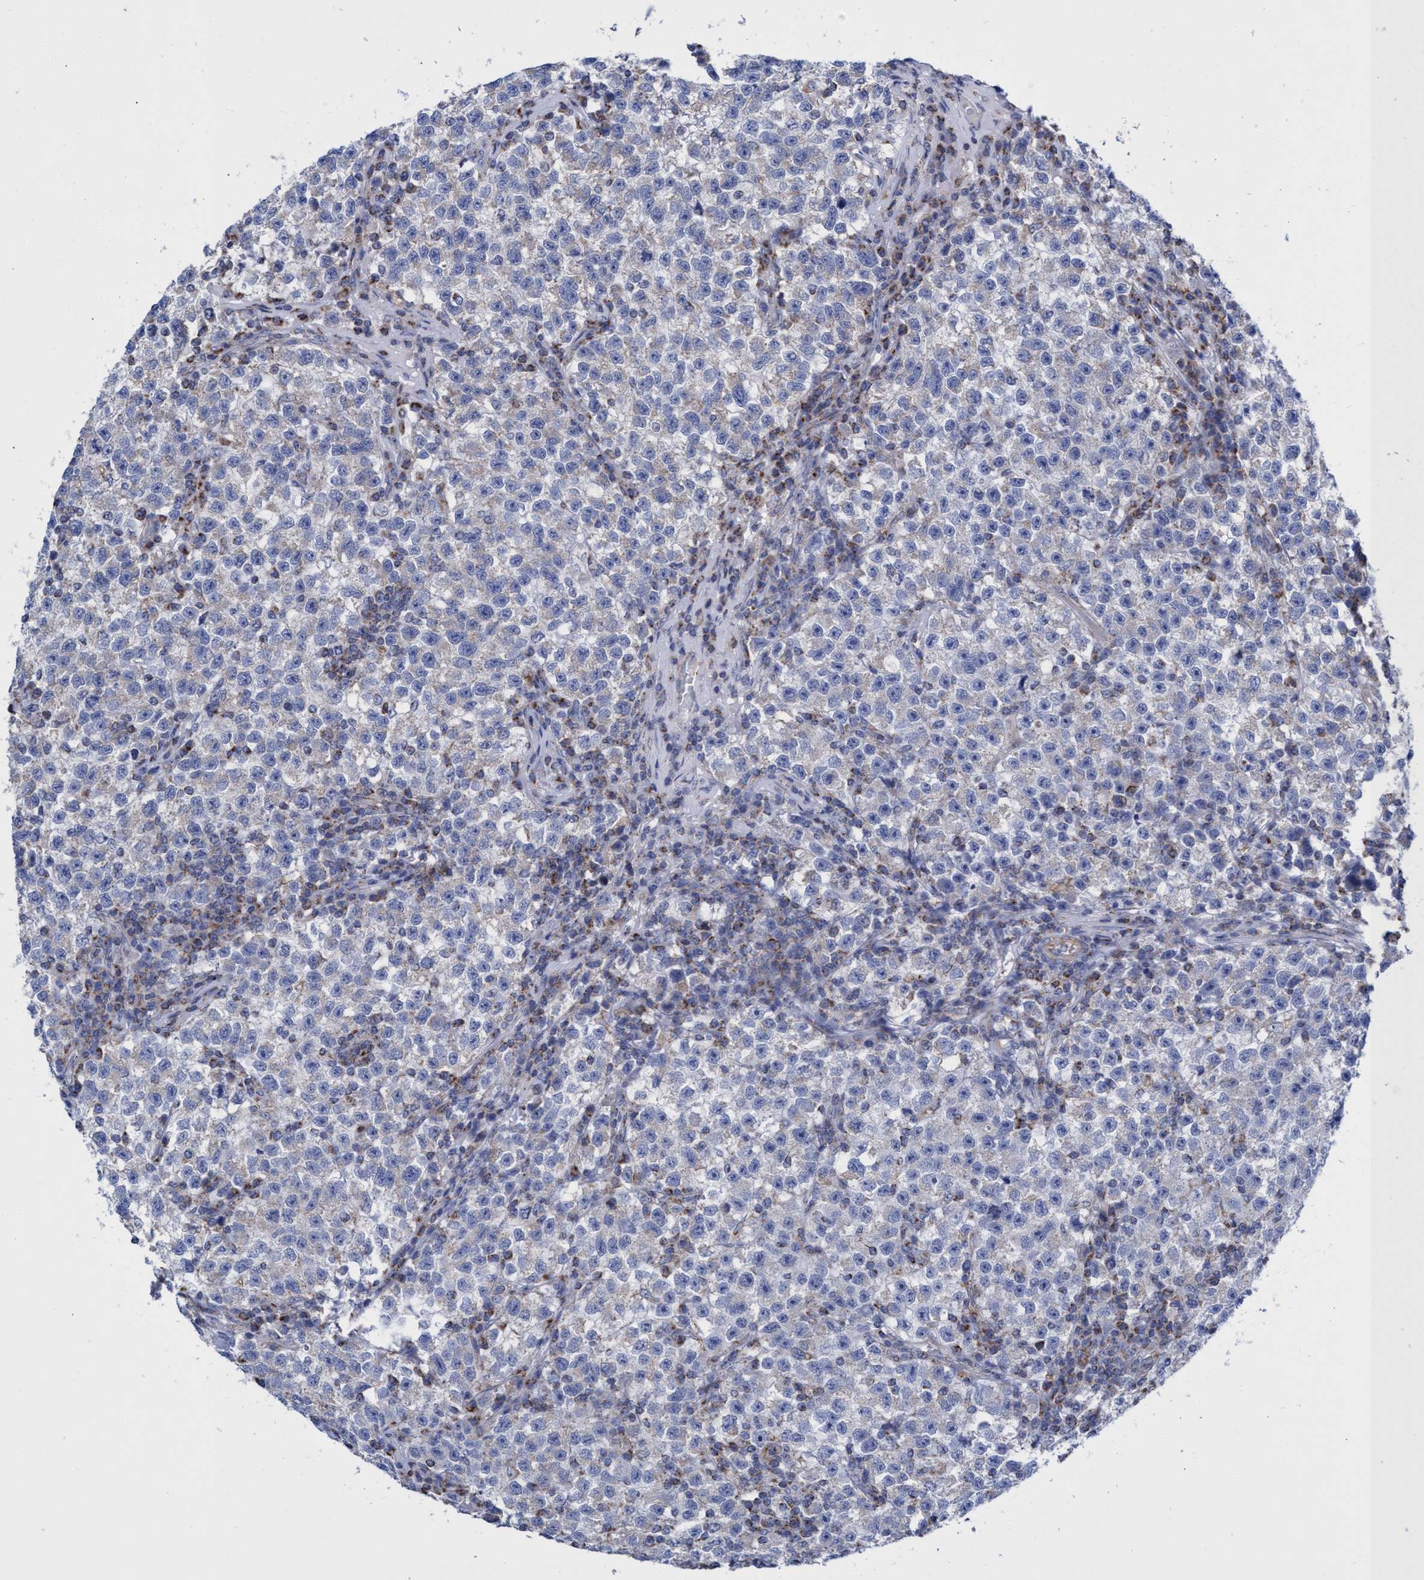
{"staining": {"intensity": "weak", "quantity": "<25%", "location": "cytoplasmic/membranous"}, "tissue": "testis cancer", "cell_type": "Tumor cells", "image_type": "cancer", "snomed": [{"axis": "morphology", "description": "Seminoma, NOS"}, {"axis": "topography", "description": "Testis"}], "caption": "Protein analysis of testis seminoma exhibits no significant positivity in tumor cells.", "gene": "ZNF750", "patient": {"sex": "male", "age": 22}}